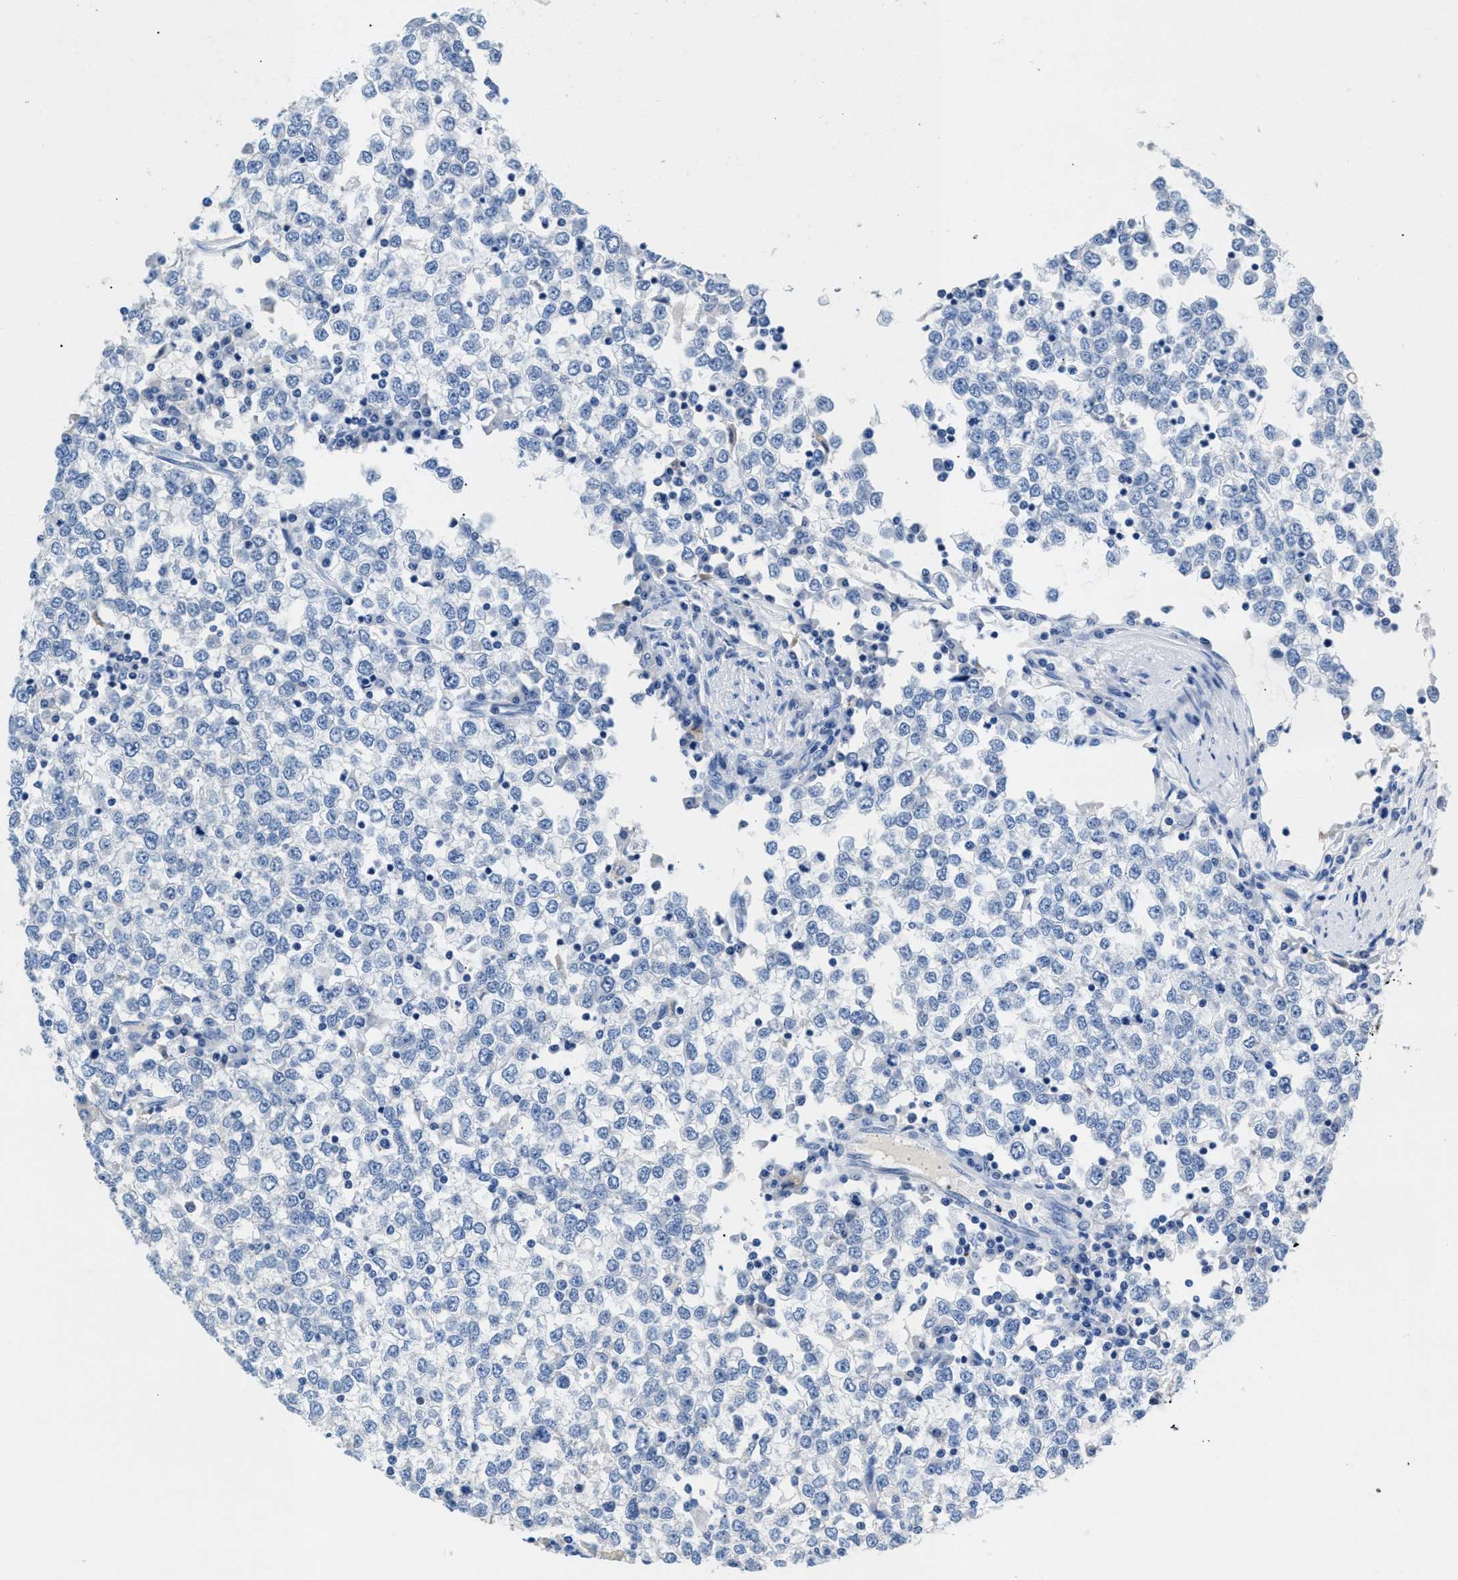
{"staining": {"intensity": "negative", "quantity": "none", "location": "none"}, "tissue": "testis cancer", "cell_type": "Tumor cells", "image_type": "cancer", "snomed": [{"axis": "morphology", "description": "Seminoma, NOS"}, {"axis": "topography", "description": "Testis"}], "caption": "Testis seminoma stained for a protein using immunohistochemistry shows no expression tumor cells.", "gene": "SLFN13", "patient": {"sex": "male", "age": 65}}